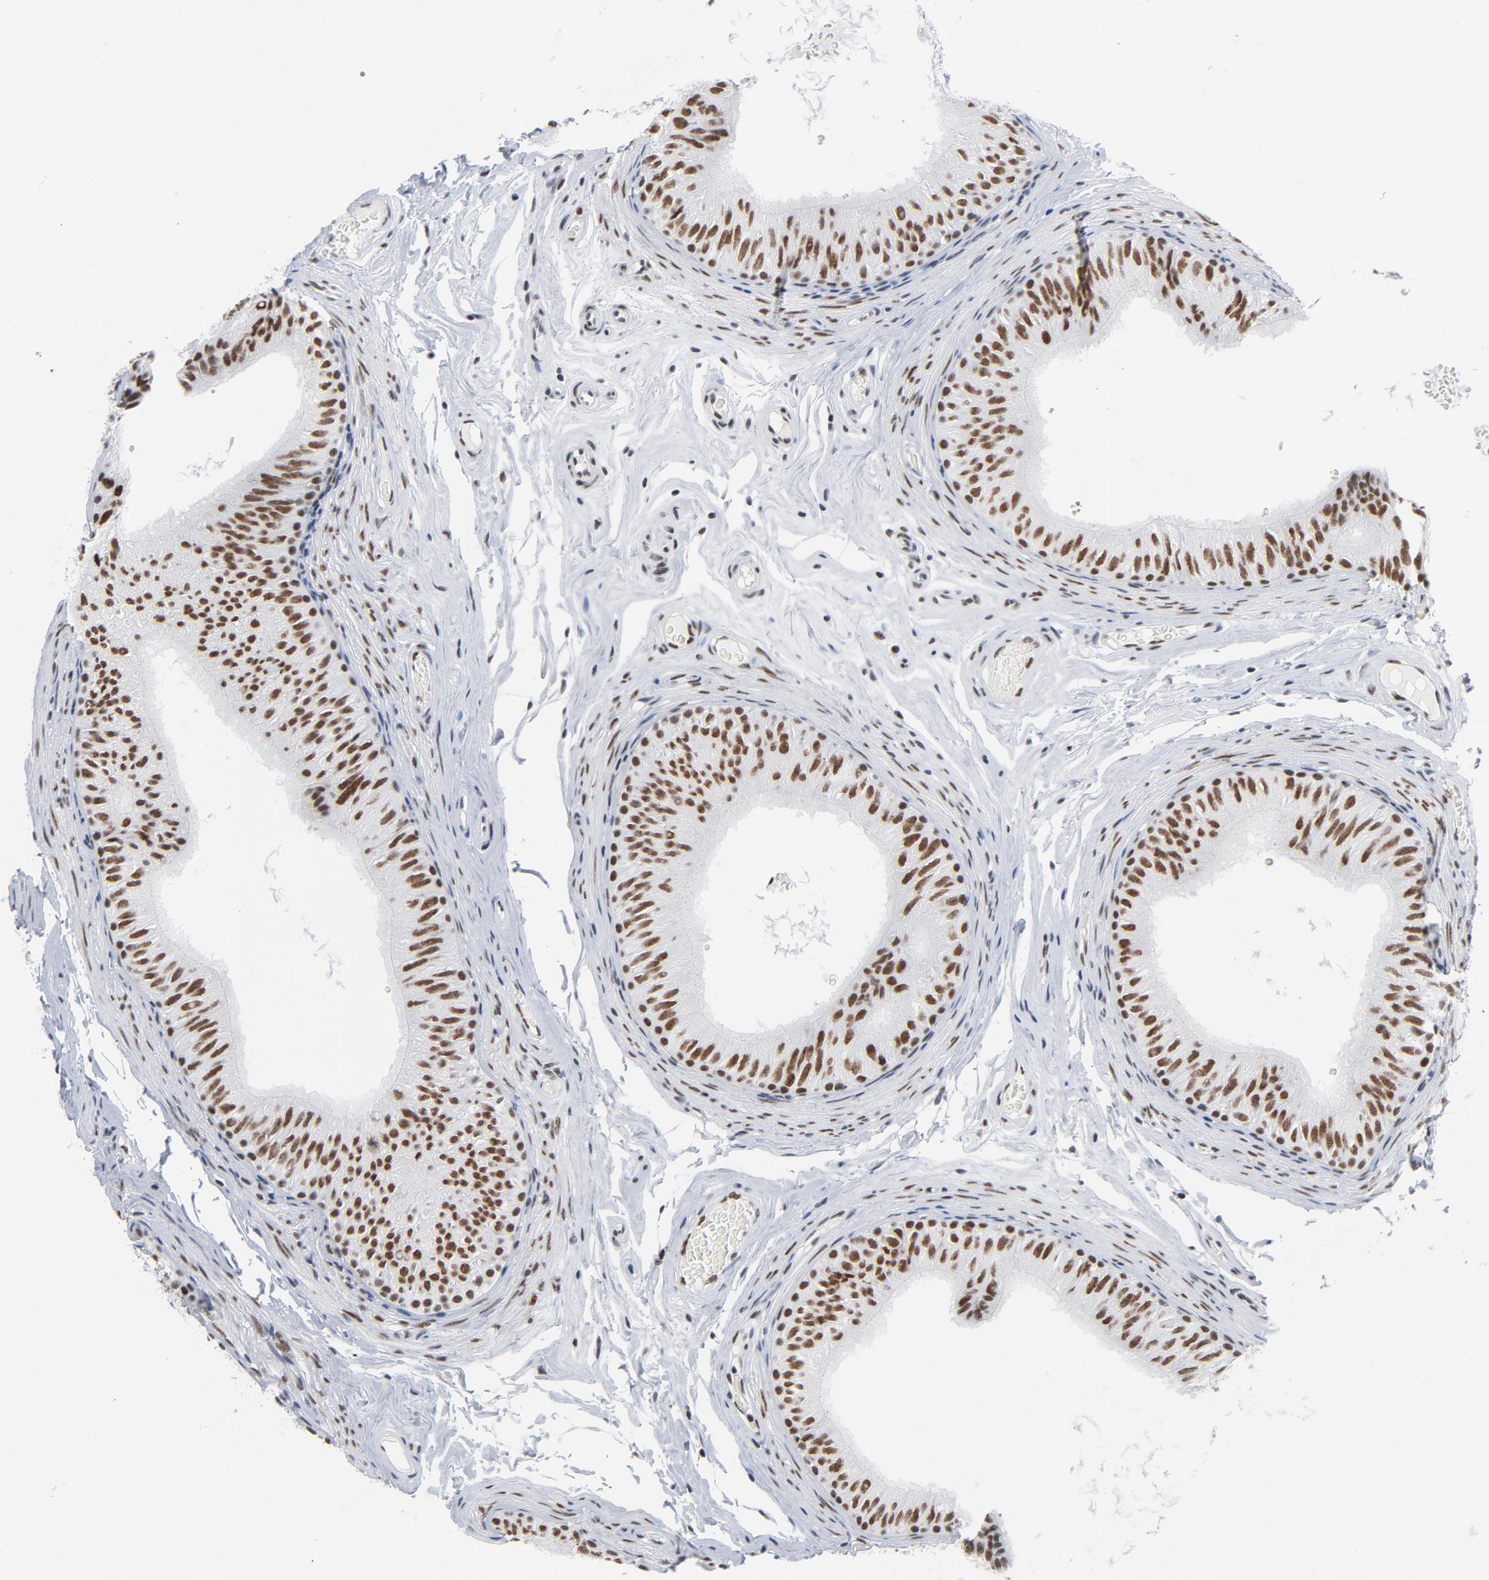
{"staining": {"intensity": "moderate", "quantity": ">75%", "location": "nuclear"}, "tissue": "epididymis", "cell_type": "Glandular cells", "image_type": "normal", "snomed": [{"axis": "morphology", "description": "Normal tissue, NOS"}, {"axis": "topography", "description": "Testis"}, {"axis": "topography", "description": "Epididymis"}], "caption": "Normal epididymis demonstrates moderate nuclear positivity in approximately >75% of glandular cells, visualized by immunohistochemistry. The protein is stained brown, and the nuclei are stained in blue (DAB (3,3'-diaminobenzidine) IHC with brightfield microscopy, high magnification).", "gene": "CSTF2", "patient": {"sex": "male", "age": 36}}